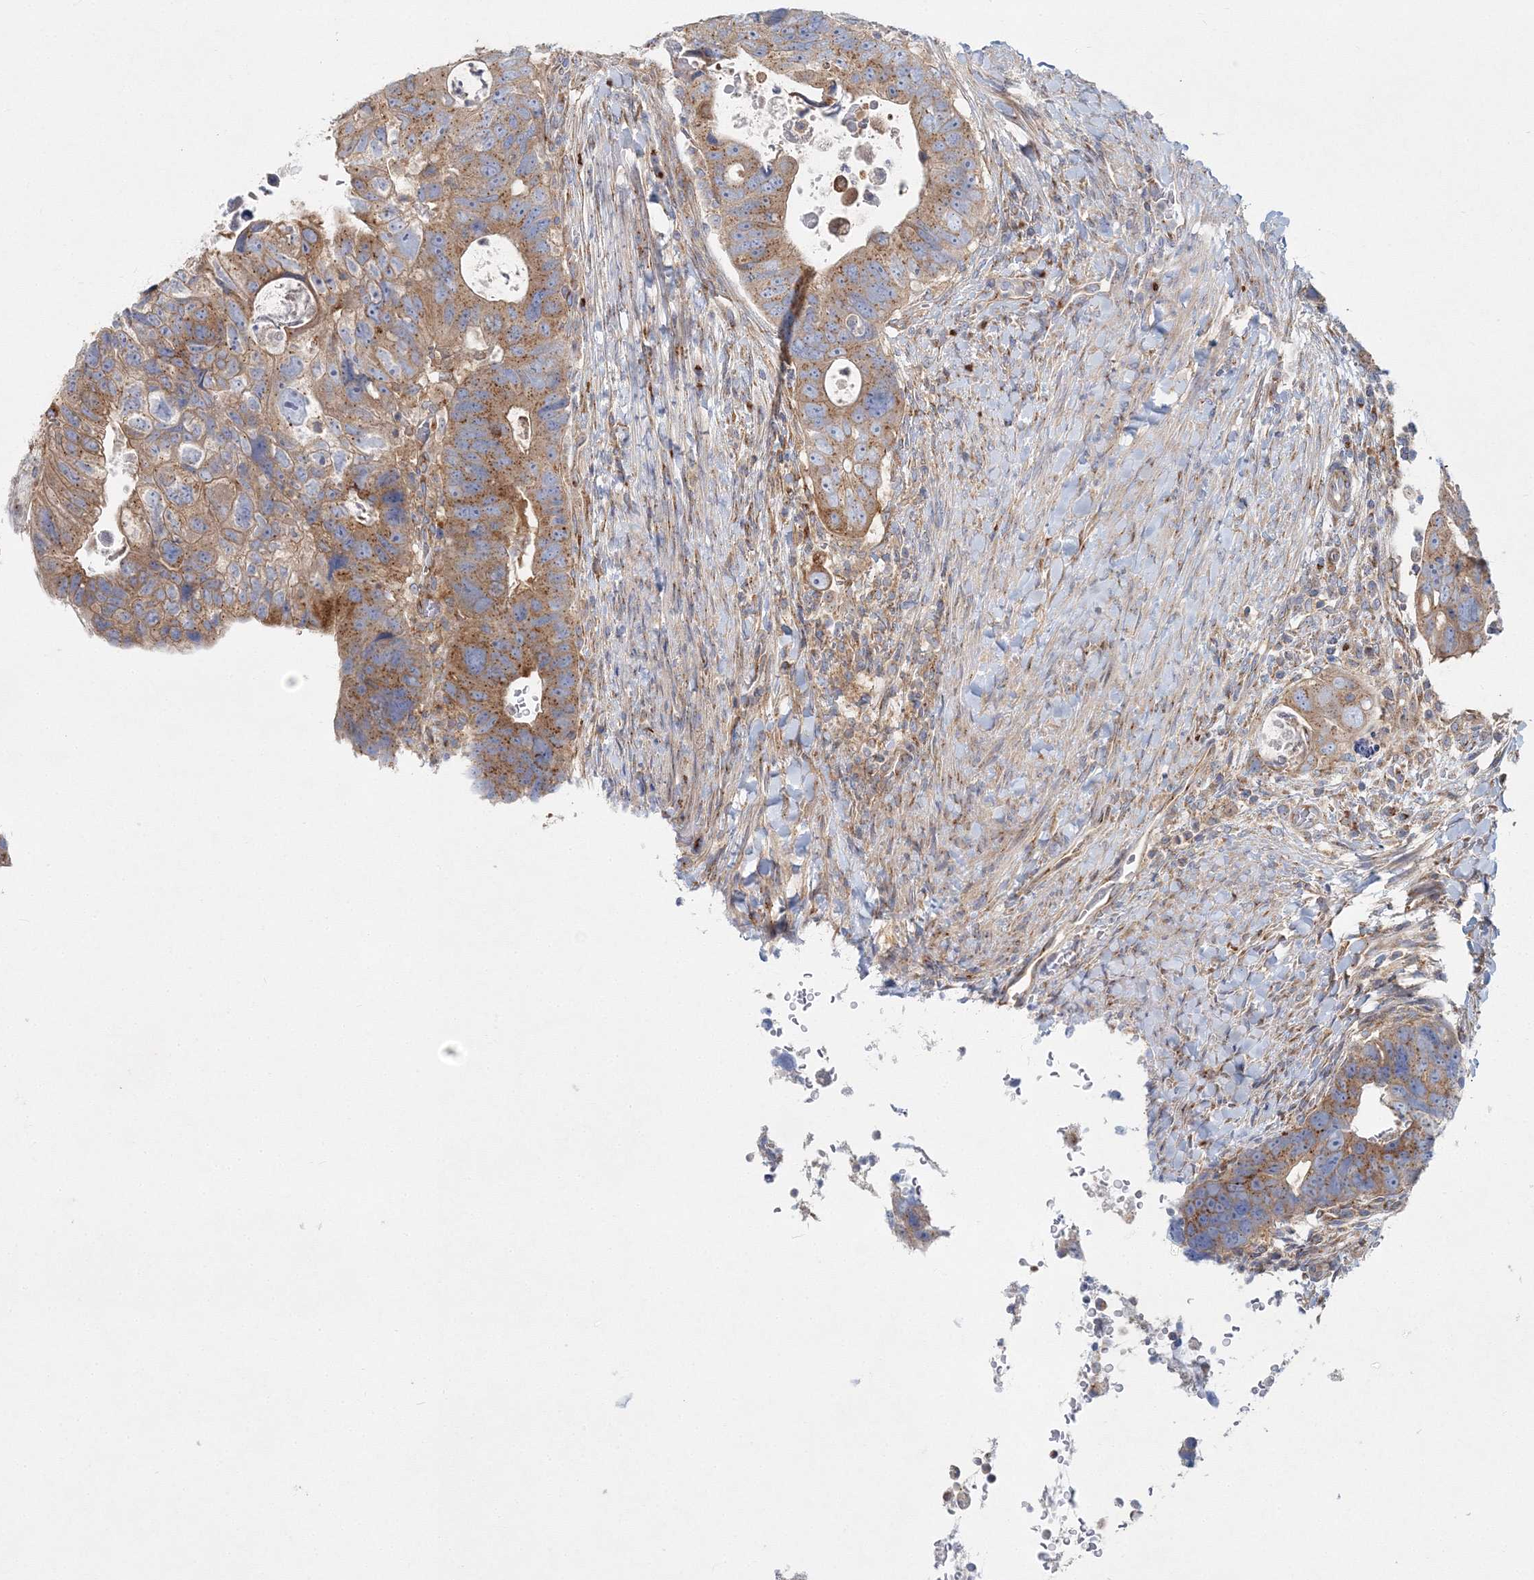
{"staining": {"intensity": "moderate", "quantity": ">75%", "location": "cytoplasmic/membranous"}, "tissue": "colorectal cancer", "cell_type": "Tumor cells", "image_type": "cancer", "snomed": [{"axis": "morphology", "description": "Adenocarcinoma, NOS"}, {"axis": "topography", "description": "Rectum"}], "caption": "Immunohistochemistry micrograph of colorectal cancer stained for a protein (brown), which exhibits medium levels of moderate cytoplasmic/membranous expression in approximately >75% of tumor cells.", "gene": "SEC23IP", "patient": {"sex": "male", "age": 59}}